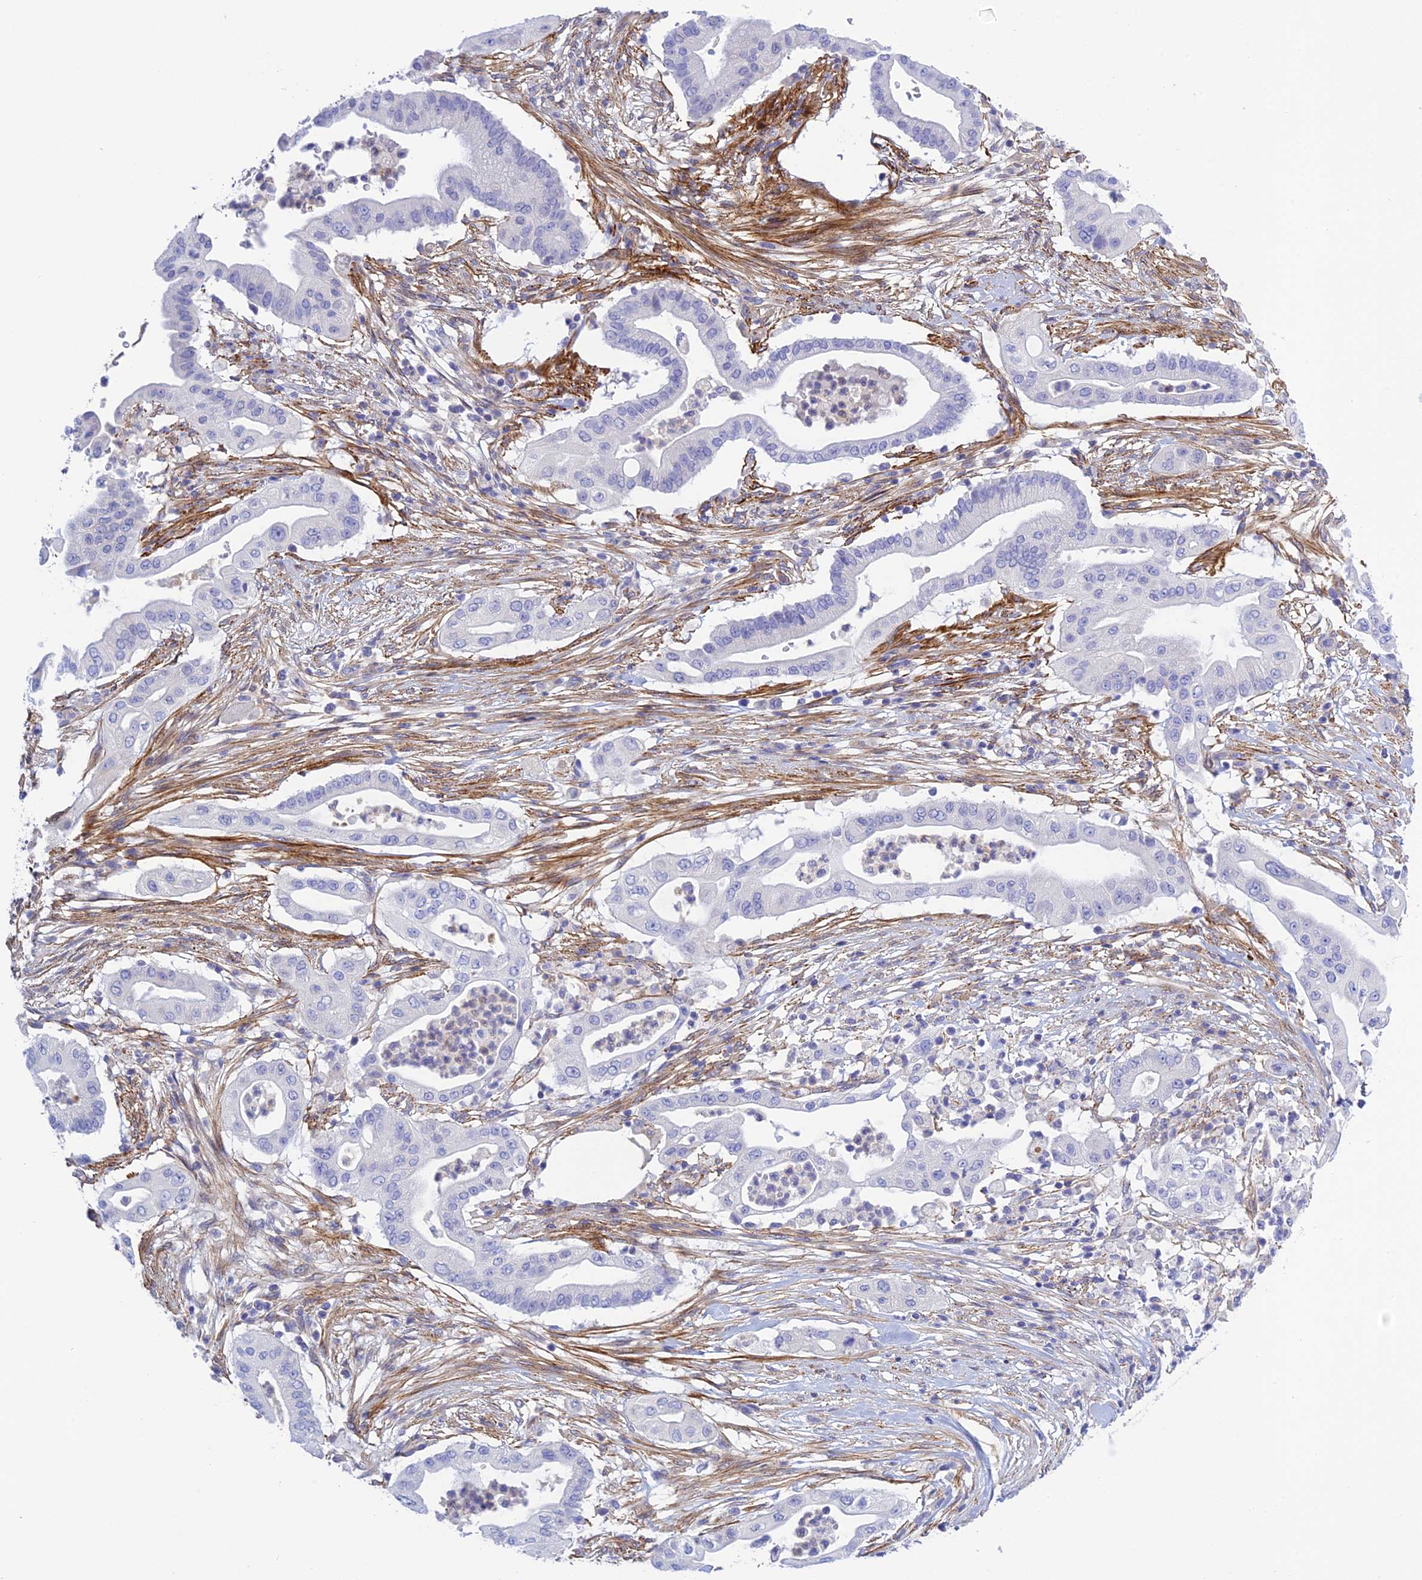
{"staining": {"intensity": "negative", "quantity": "none", "location": "none"}, "tissue": "pancreatic cancer", "cell_type": "Tumor cells", "image_type": "cancer", "snomed": [{"axis": "morphology", "description": "Adenocarcinoma, NOS"}, {"axis": "topography", "description": "Pancreas"}], "caption": "Tumor cells show no significant protein expression in adenocarcinoma (pancreatic).", "gene": "ZDHHC16", "patient": {"sex": "male", "age": 68}}